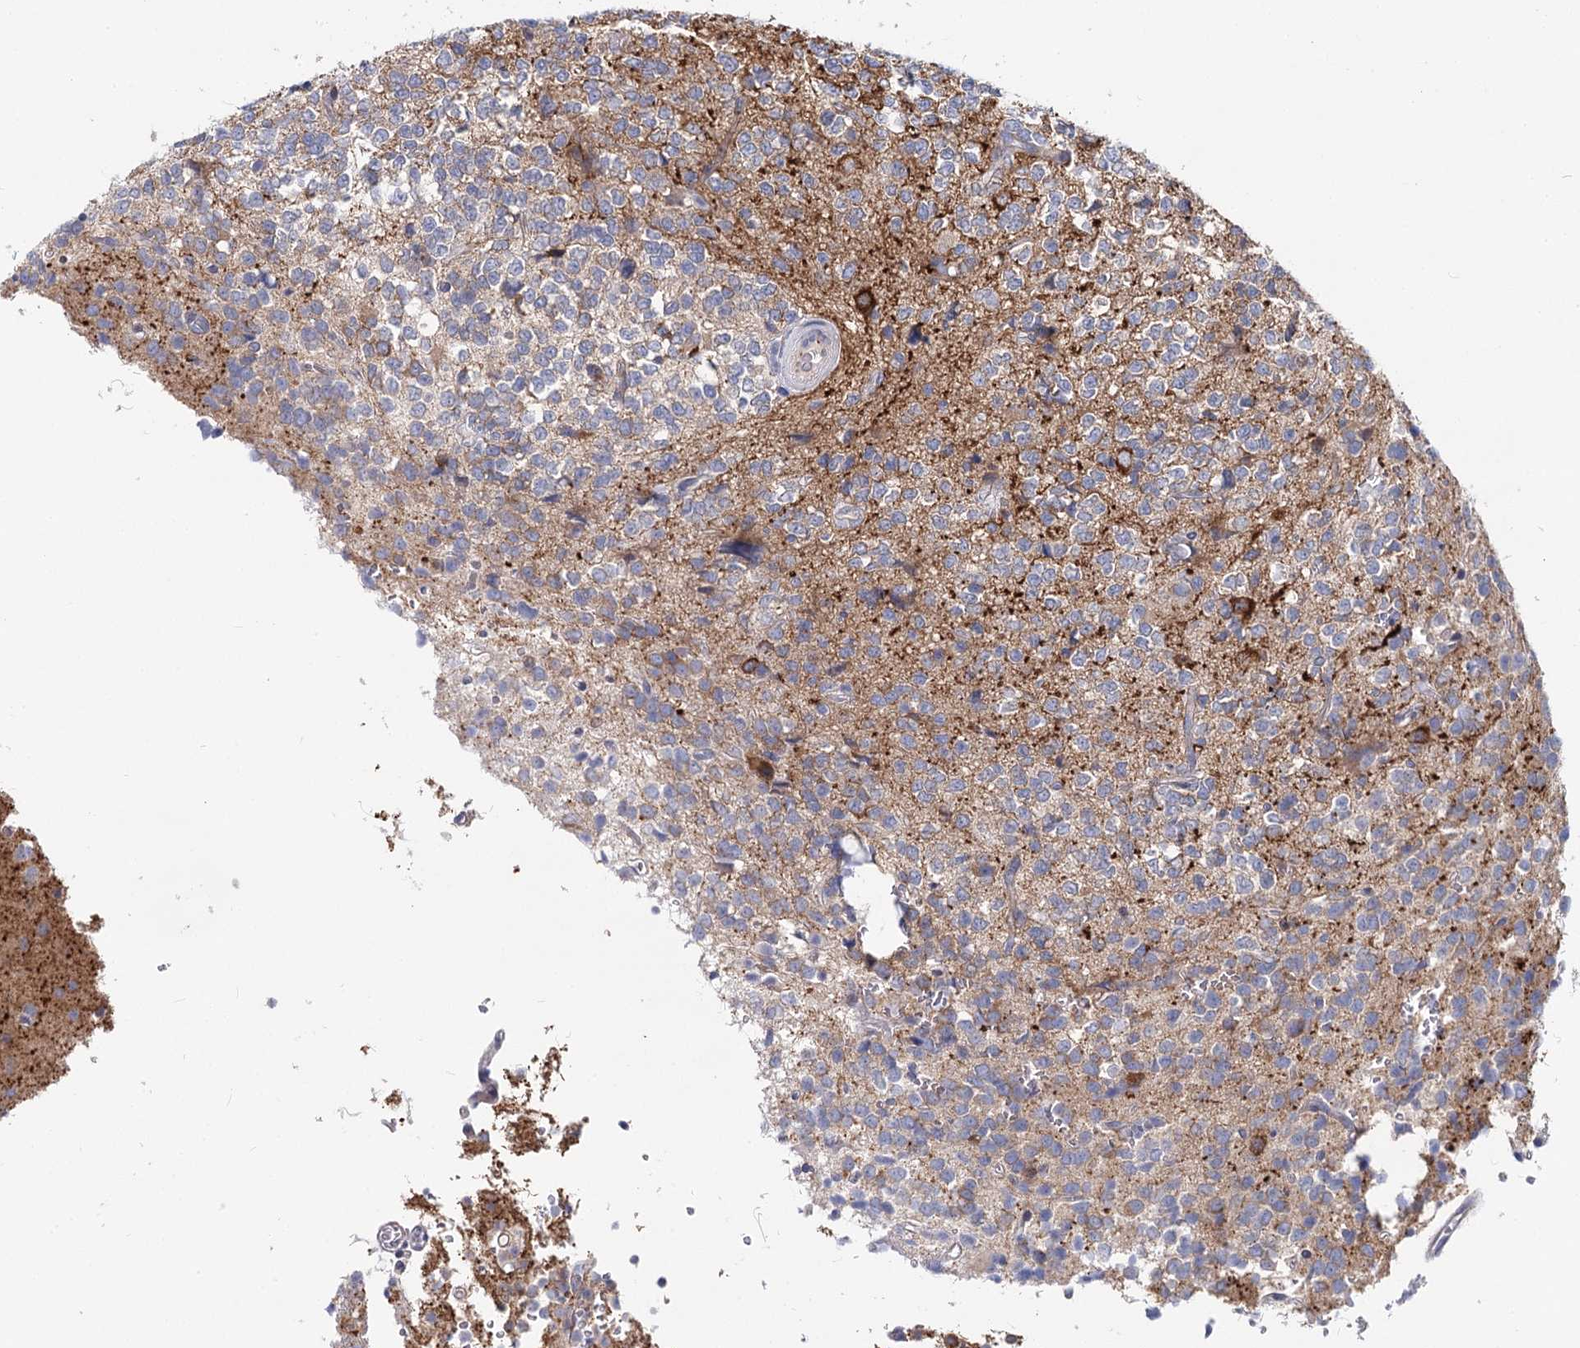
{"staining": {"intensity": "moderate", "quantity": "<25%", "location": "cytoplasmic/membranous"}, "tissue": "glioma", "cell_type": "Tumor cells", "image_type": "cancer", "snomed": [{"axis": "morphology", "description": "Glioma, malignant, High grade"}, {"axis": "topography", "description": "Brain"}], "caption": "Immunohistochemical staining of human glioma shows low levels of moderate cytoplasmic/membranous protein expression in about <25% of tumor cells.", "gene": "TEX12", "patient": {"sex": "female", "age": 62}}